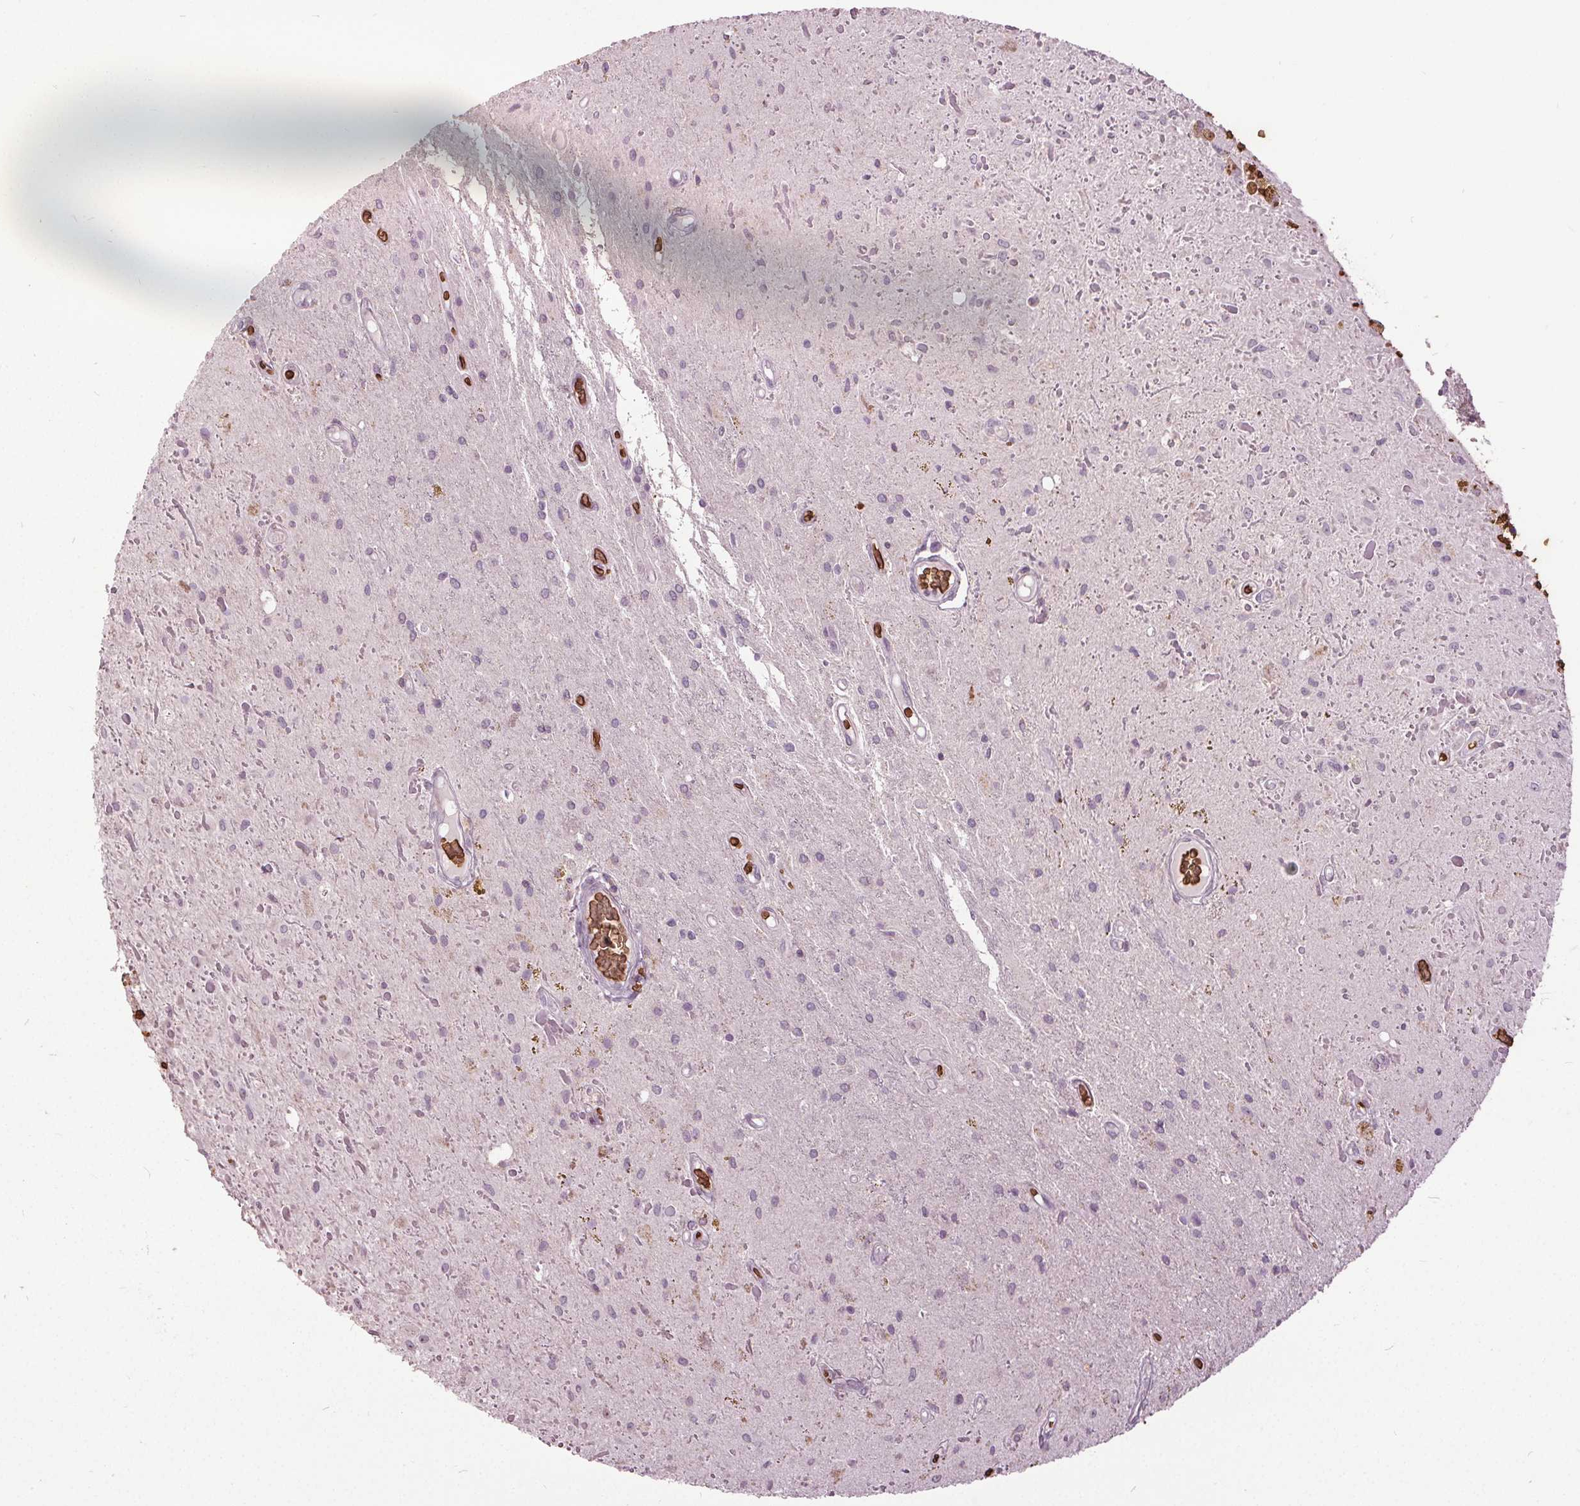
{"staining": {"intensity": "negative", "quantity": "none", "location": "none"}, "tissue": "glioma", "cell_type": "Tumor cells", "image_type": "cancer", "snomed": [{"axis": "morphology", "description": "Glioma, malignant, Low grade"}, {"axis": "topography", "description": "Cerebellum"}], "caption": "Tumor cells are negative for brown protein staining in glioma. Nuclei are stained in blue.", "gene": "SLC4A1", "patient": {"sex": "female", "age": 14}}